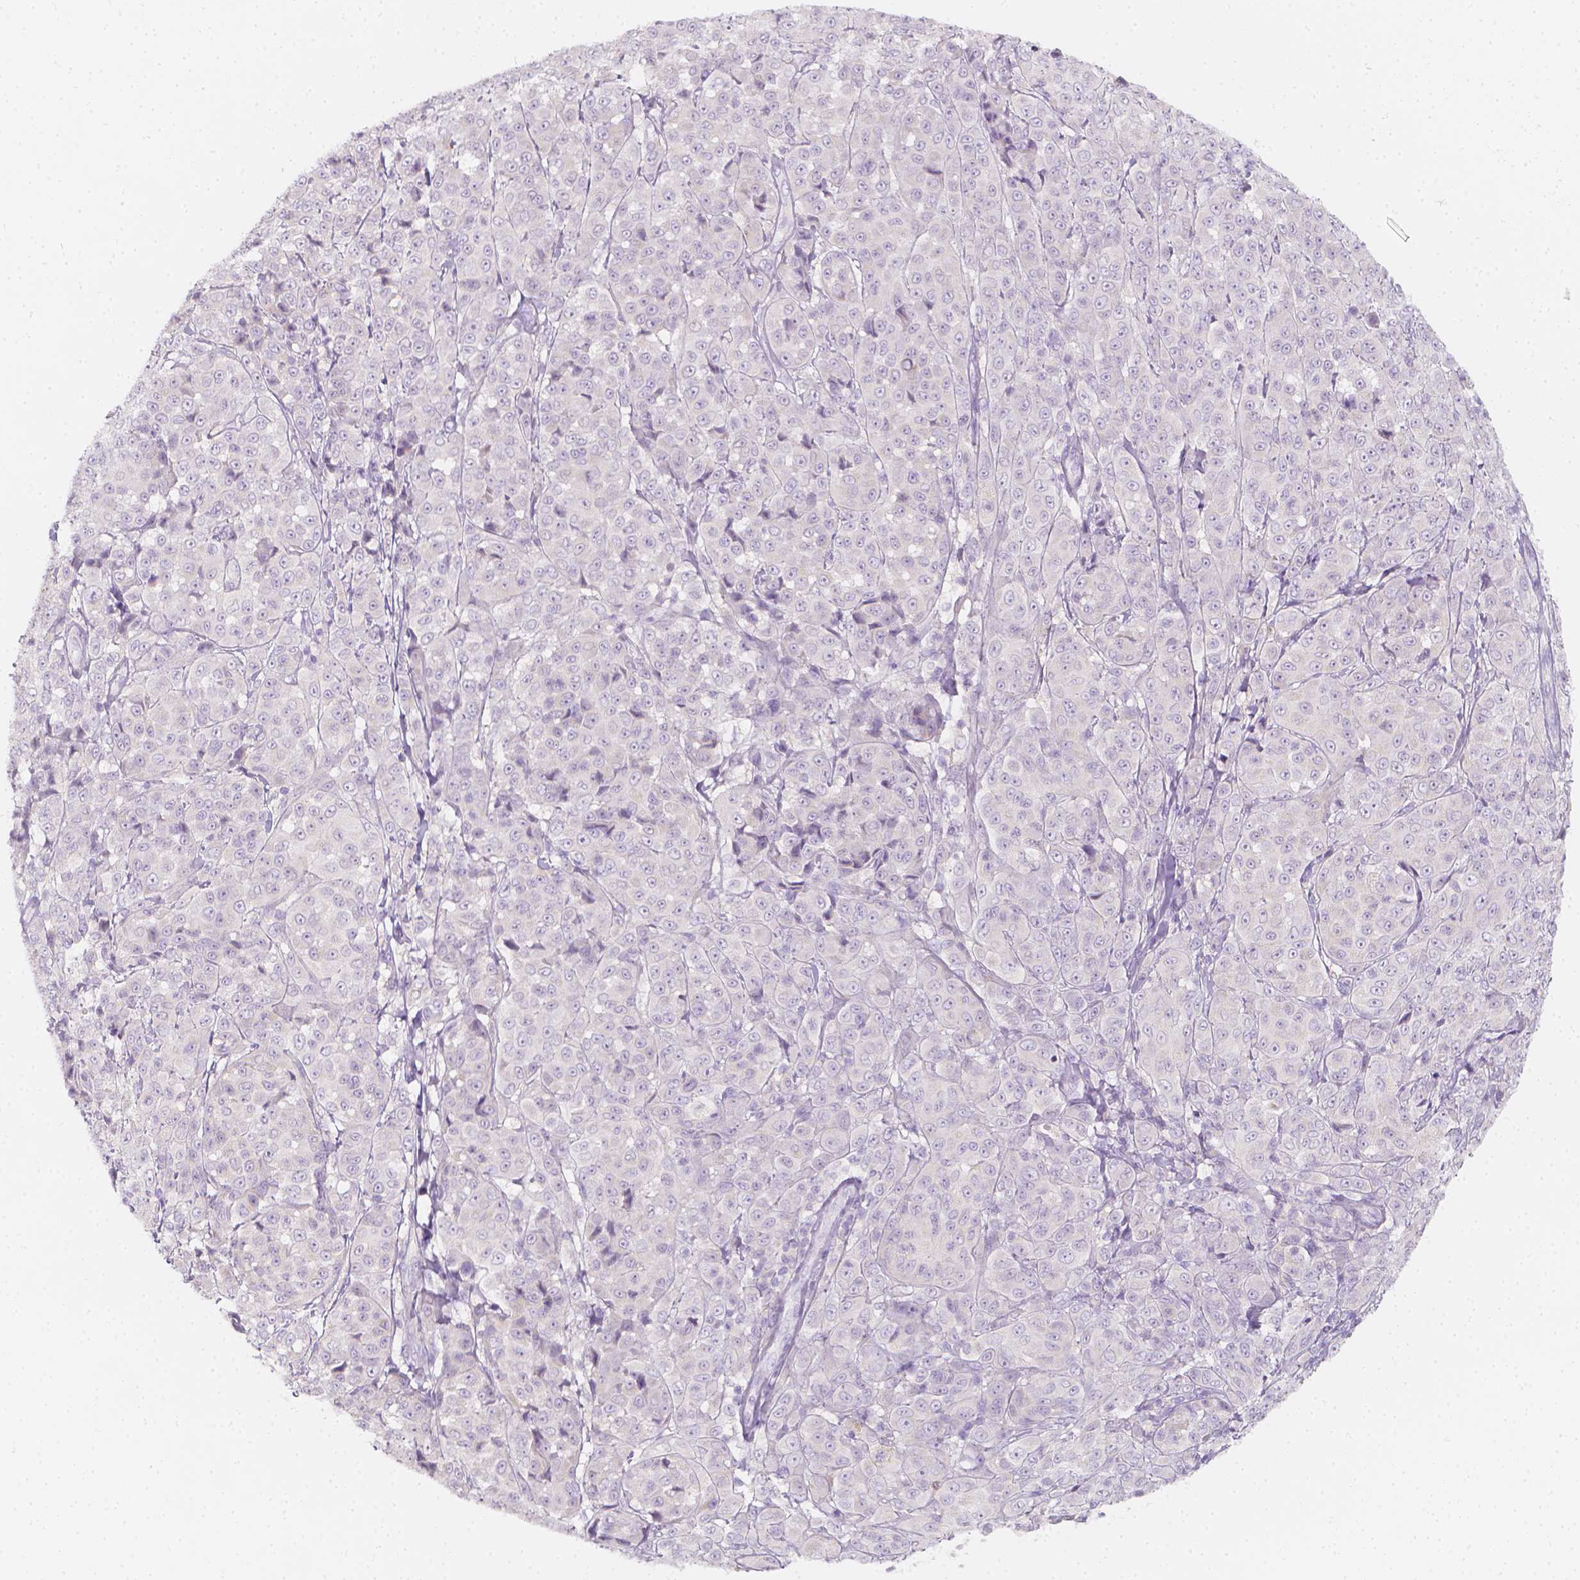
{"staining": {"intensity": "negative", "quantity": "none", "location": "none"}, "tissue": "melanoma", "cell_type": "Tumor cells", "image_type": "cancer", "snomed": [{"axis": "morphology", "description": "Malignant melanoma, NOS"}, {"axis": "topography", "description": "Skin"}], "caption": "Human malignant melanoma stained for a protein using immunohistochemistry (IHC) demonstrates no staining in tumor cells.", "gene": "RBFOX1", "patient": {"sex": "male", "age": 89}}